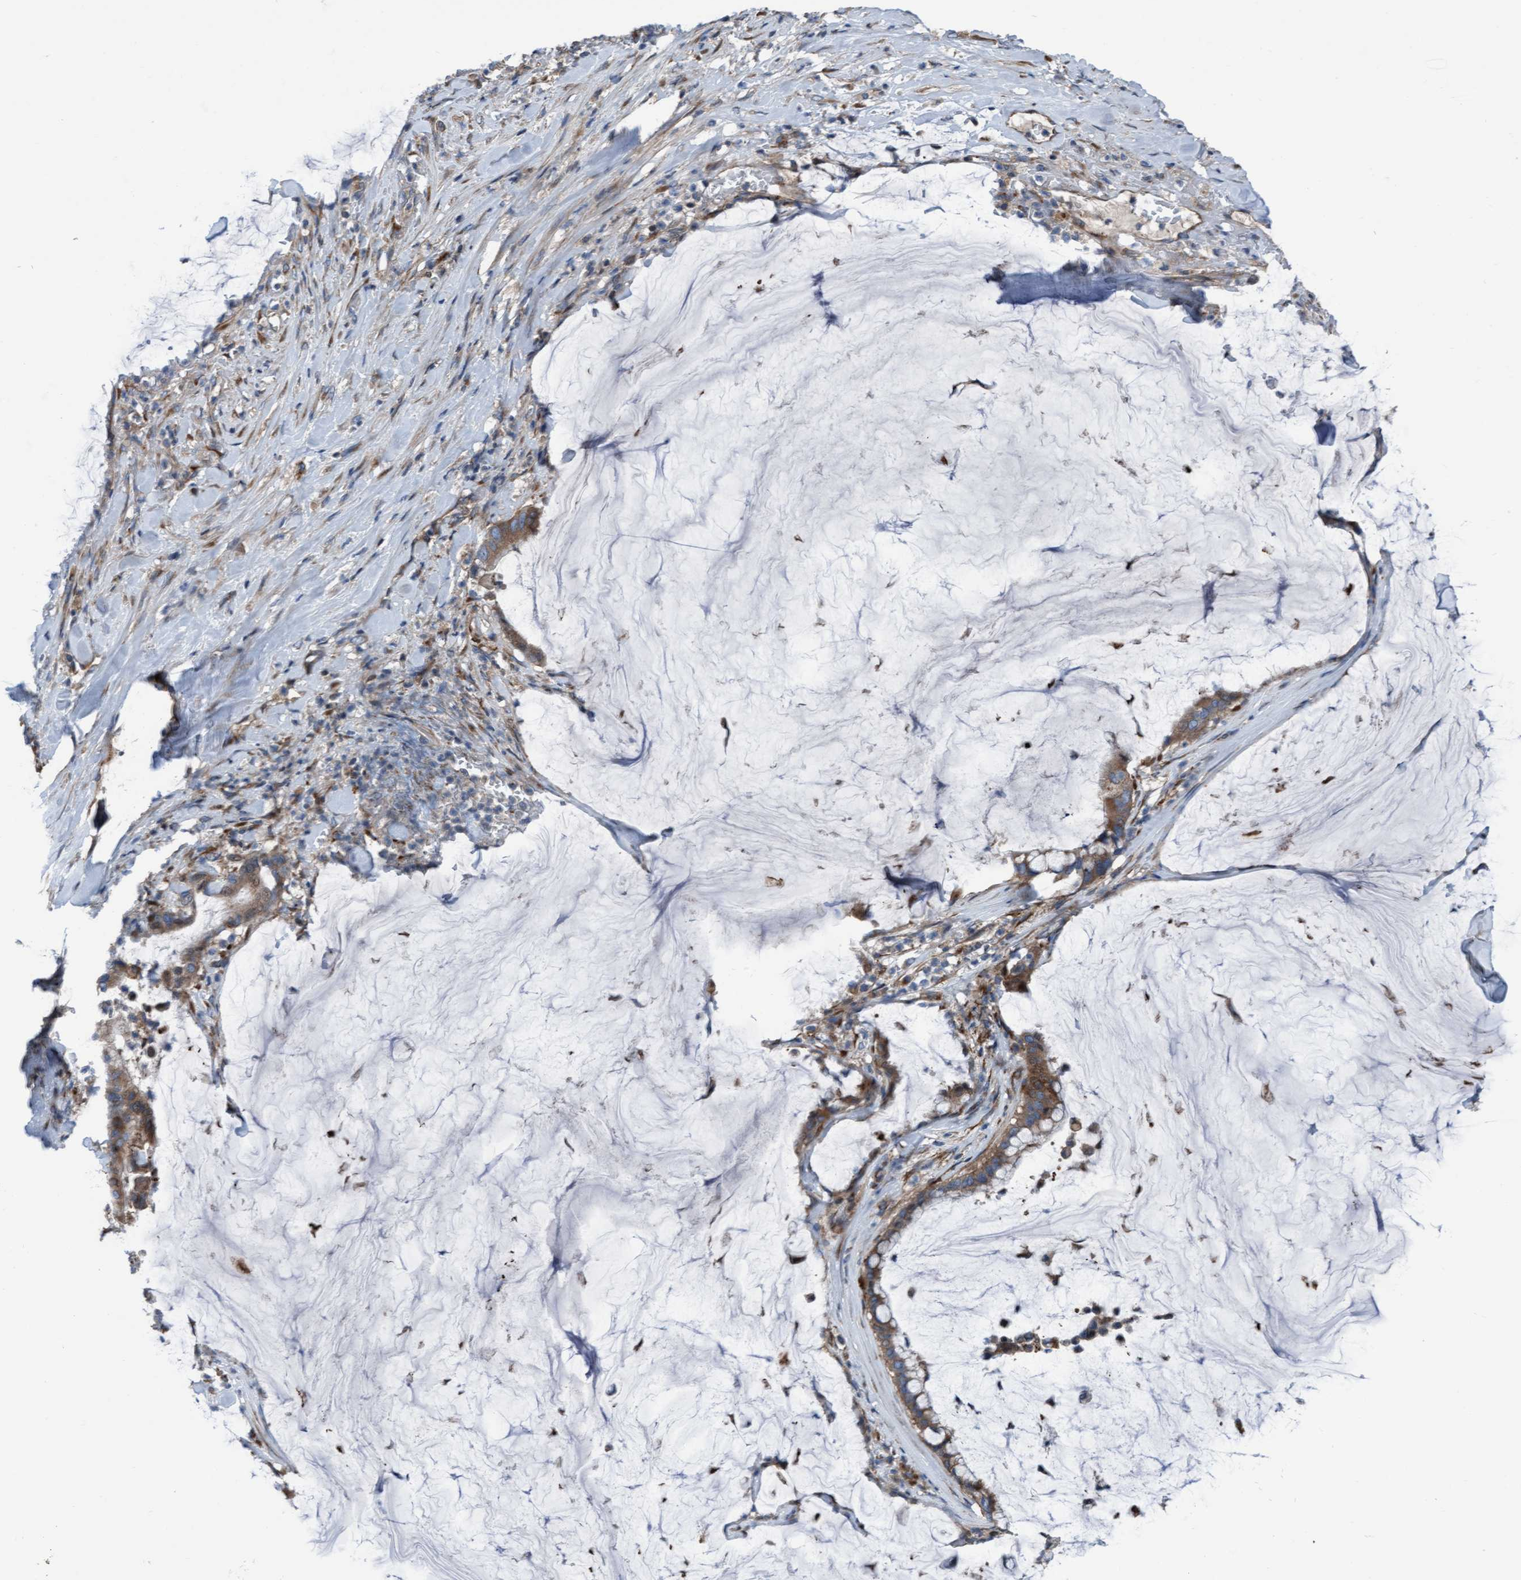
{"staining": {"intensity": "moderate", "quantity": ">75%", "location": "cytoplasmic/membranous"}, "tissue": "pancreatic cancer", "cell_type": "Tumor cells", "image_type": "cancer", "snomed": [{"axis": "morphology", "description": "Adenocarcinoma, NOS"}, {"axis": "topography", "description": "Pancreas"}], "caption": "Pancreatic cancer tissue reveals moderate cytoplasmic/membranous expression in approximately >75% of tumor cells, visualized by immunohistochemistry. Nuclei are stained in blue.", "gene": "KLHL26", "patient": {"sex": "male", "age": 41}}